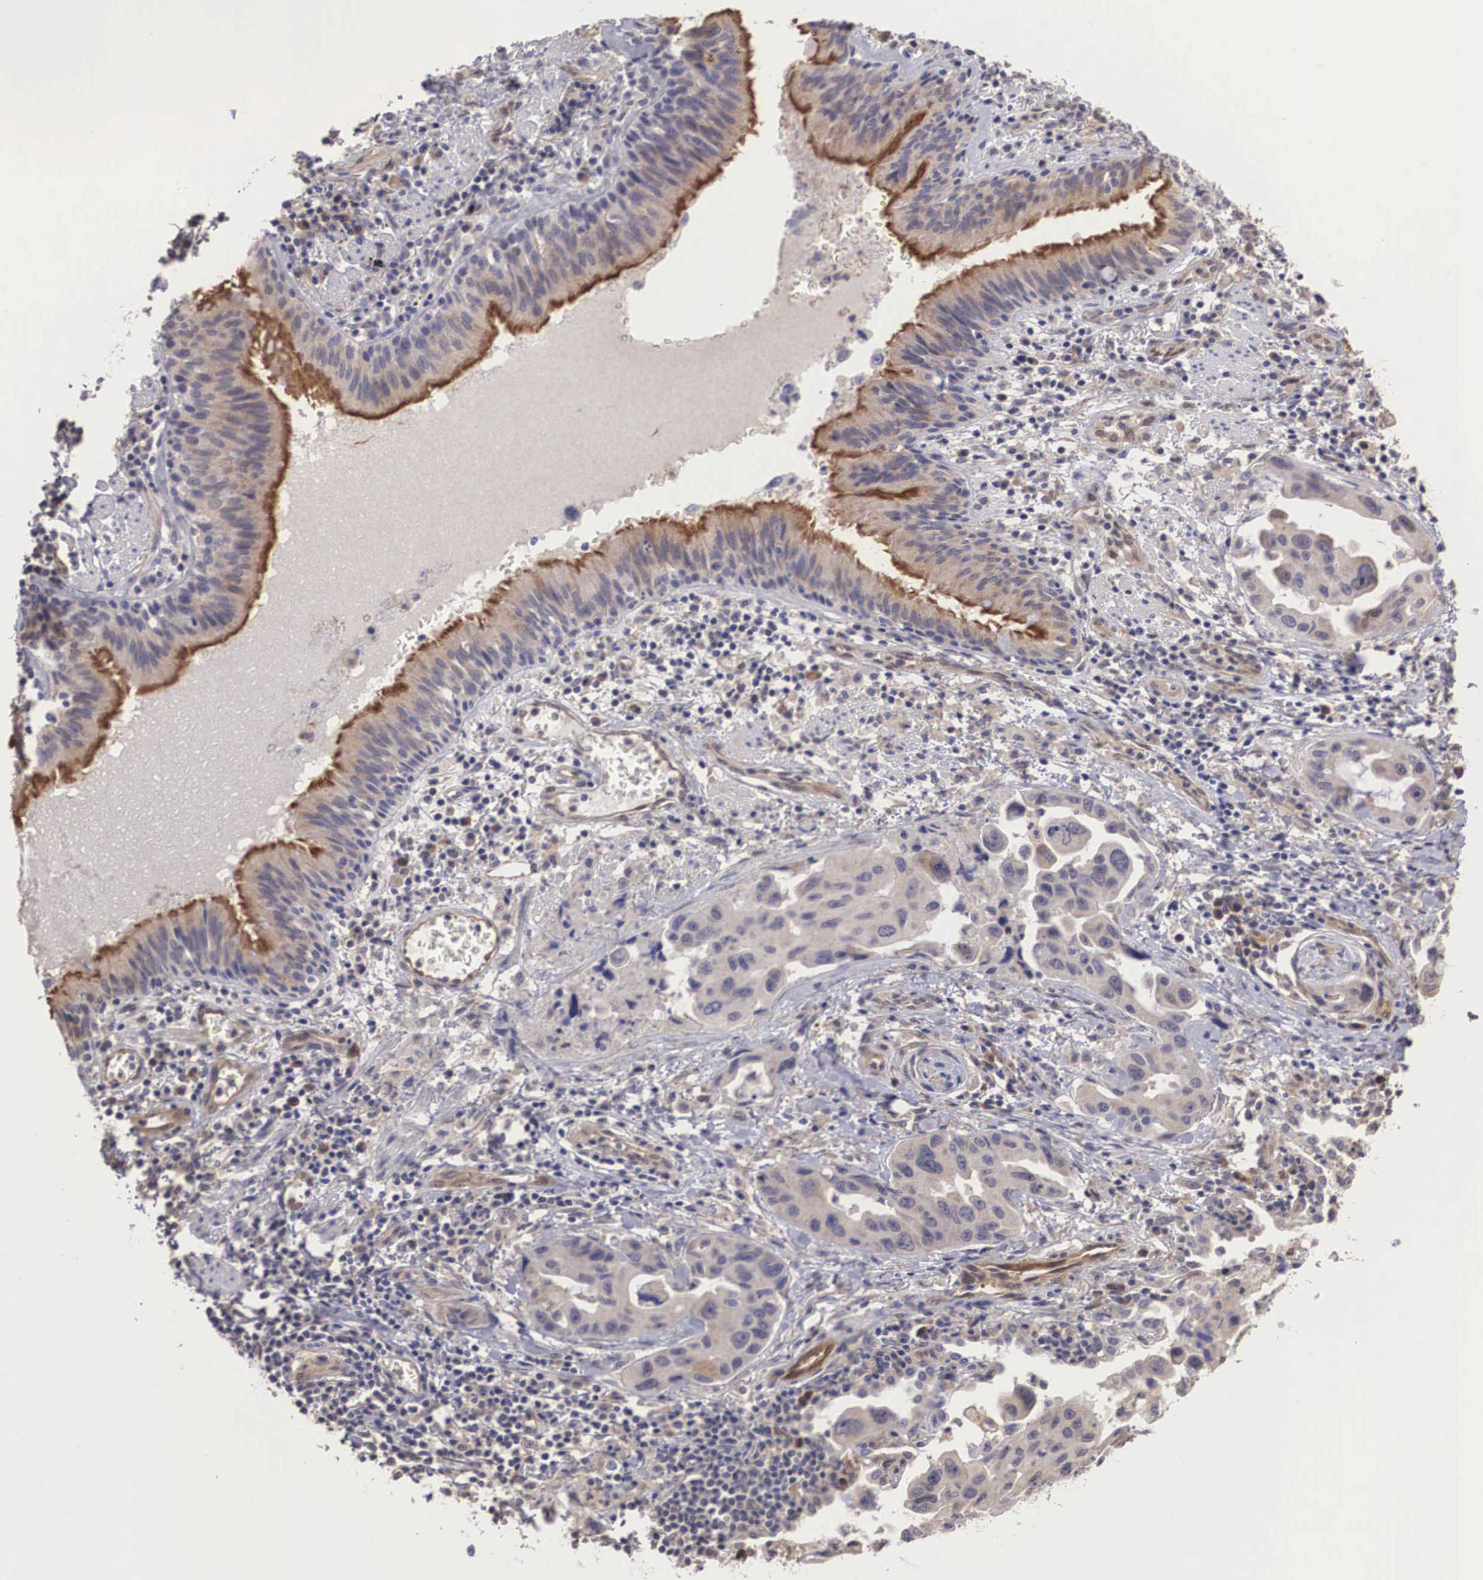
{"staining": {"intensity": "weak", "quantity": "25%-75%", "location": "cytoplasmic/membranous"}, "tissue": "lung cancer", "cell_type": "Tumor cells", "image_type": "cancer", "snomed": [{"axis": "morphology", "description": "Adenocarcinoma, NOS"}, {"axis": "topography", "description": "Lung"}], "caption": "The immunohistochemical stain highlights weak cytoplasmic/membranous positivity in tumor cells of adenocarcinoma (lung) tissue. (Stains: DAB in brown, nuclei in blue, Microscopy: brightfield microscopy at high magnification).", "gene": "DNAJB7", "patient": {"sex": "male", "age": 64}}